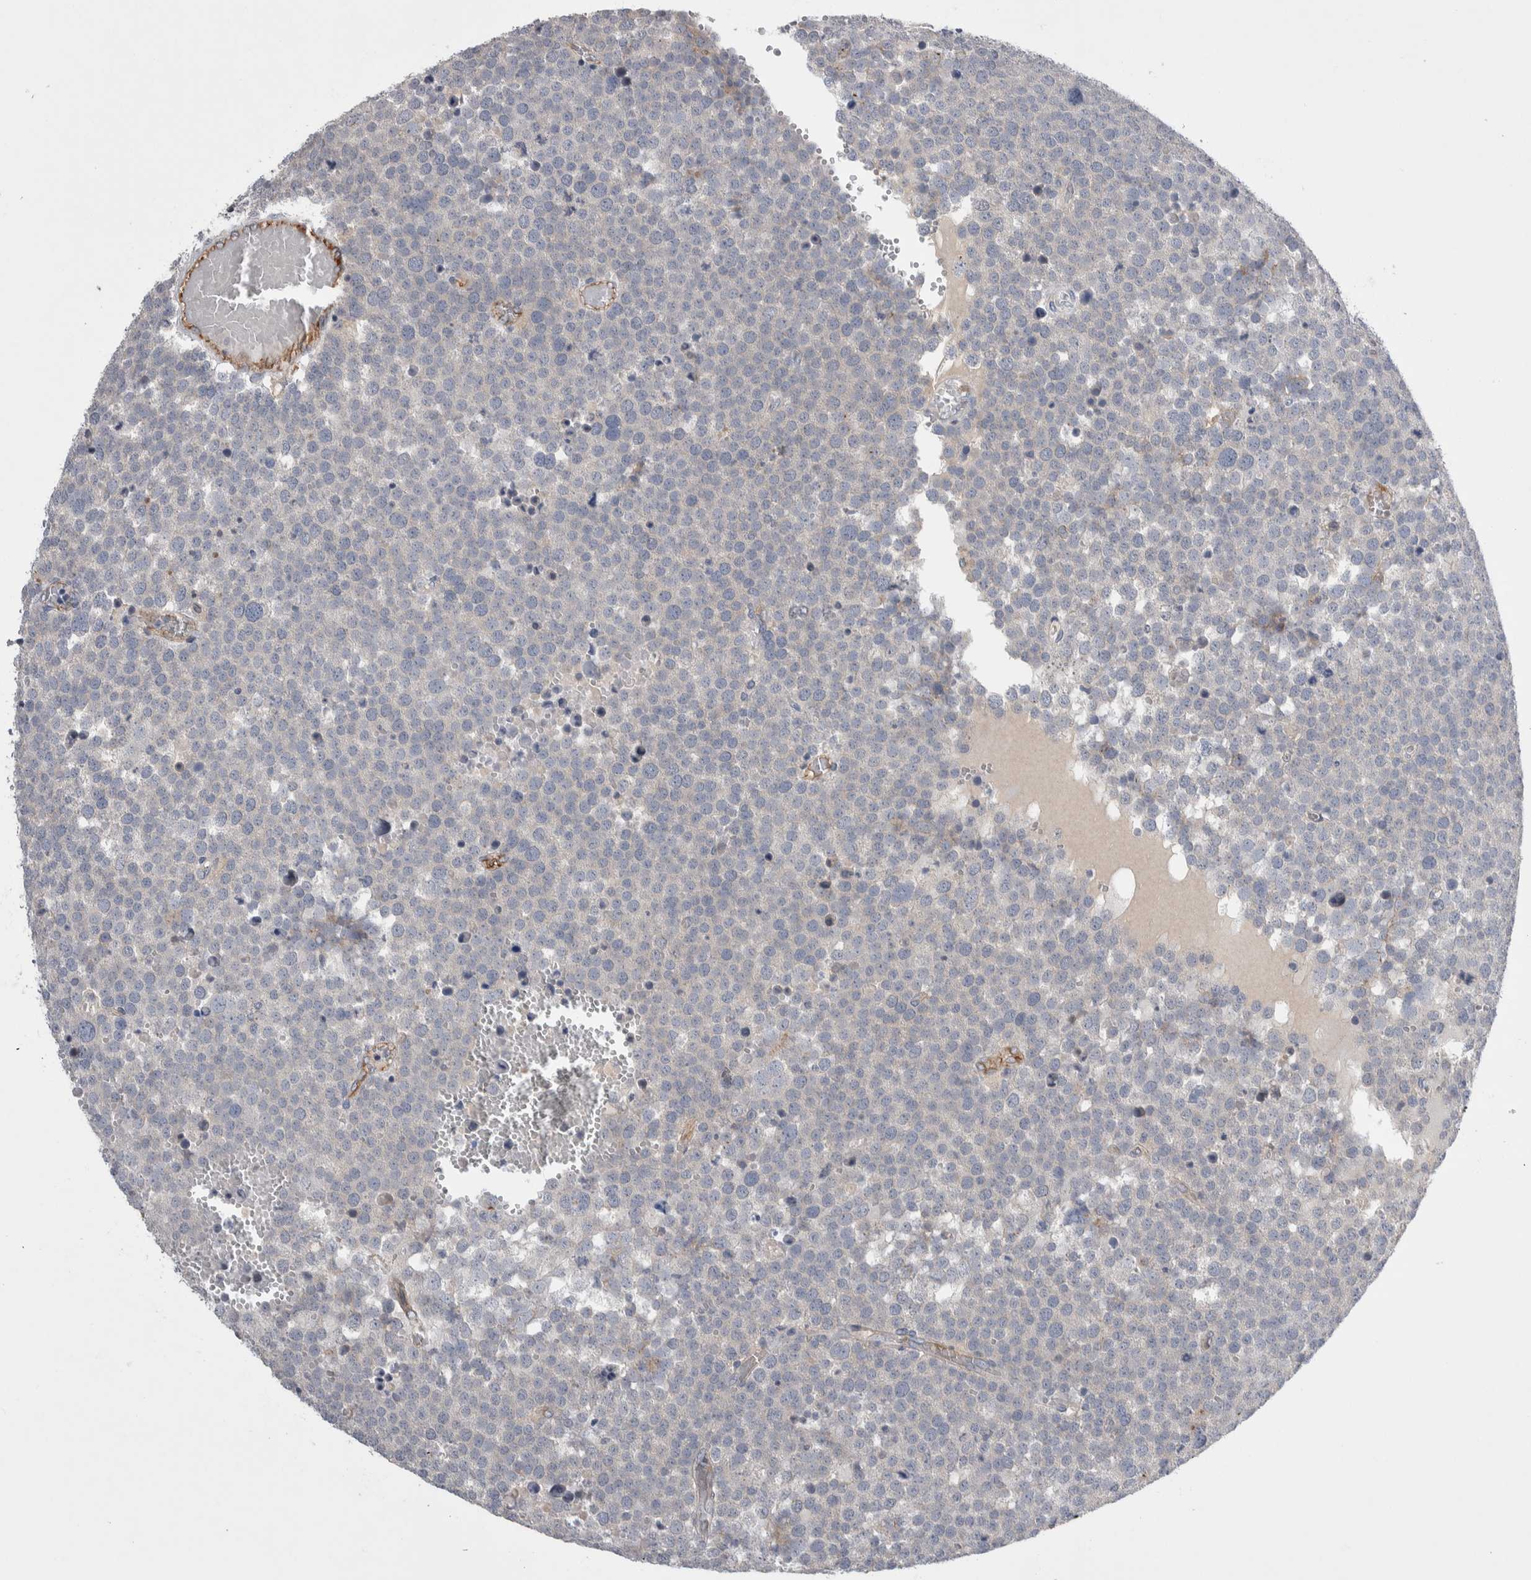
{"staining": {"intensity": "negative", "quantity": "none", "location": "none"}, "tissue": "testis cancer", "cell_type": "Tumor cells", "image_type": "cancer", "snomed": [{"axis": "morphology", "description": "Seminoma, NOS"}, {"axis": "topography", "description": "Testis"}], "caption": "This is an IHC micrograph of testis cancer (seminoma). There is no expression in tumor cells.", "gene": "CEP131", "patient": {"sex": "male", "age": 71}}